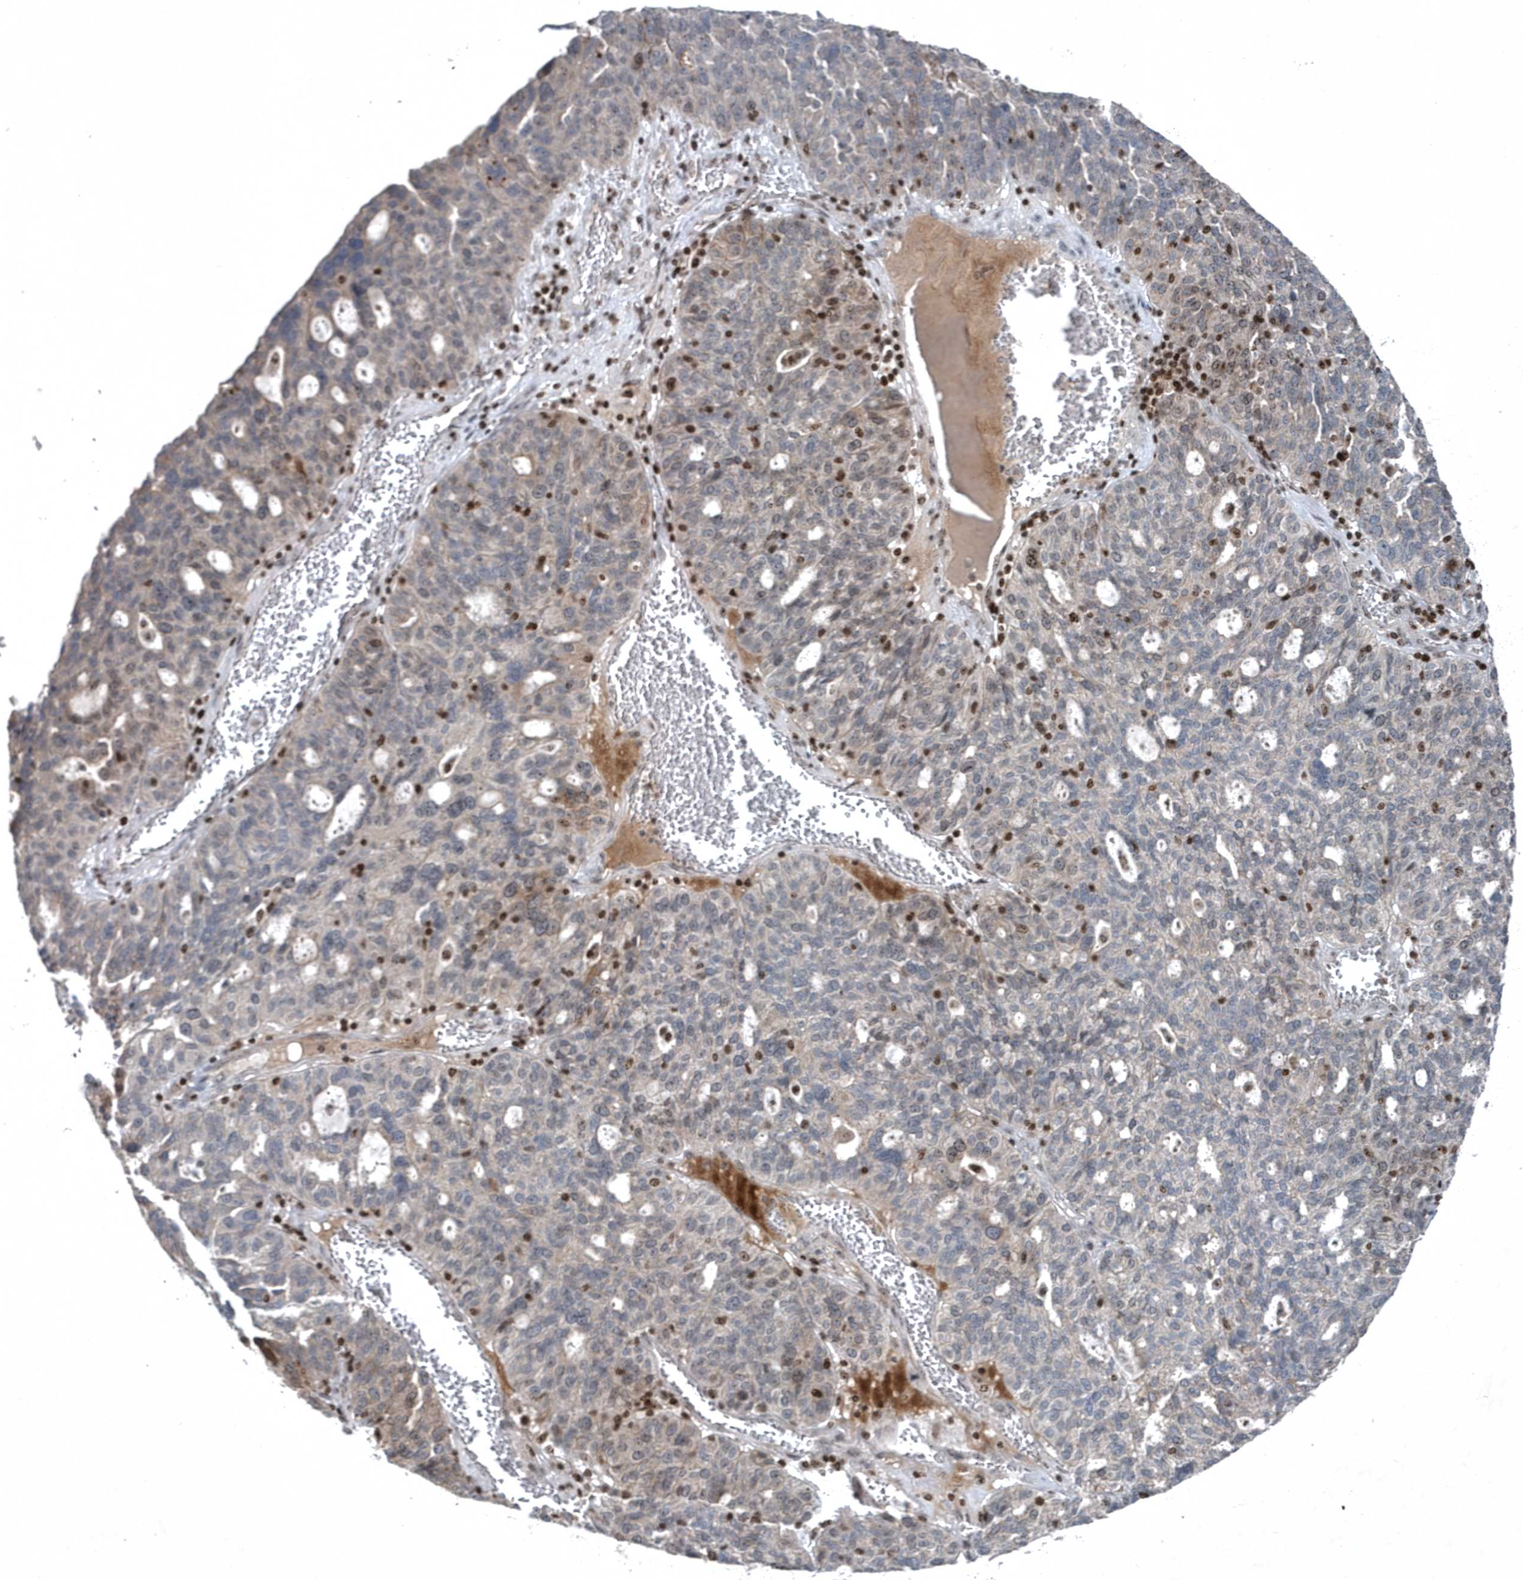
{"staining": {"intensity": "moderate", "quantity": "<25%", "location": "nuclear"}, "tissue": "ovarian cancer", "cell_type": "Tumor cells", "image_type": "cancer", "snomed": [{"axis": "morphology", "description": "Cystadenocarcinoma, serous, NOS"}, {"axis": "topography", "description": "Ovary"}], "caption": "The immunohistochemical stain labels moderate nuclear positivity in tumor cells of ovarian cancer (serous cystadenocarcinoma) tissue.", "gene": "QTRT2", "patient": {"sex": "female", "age": 59}}